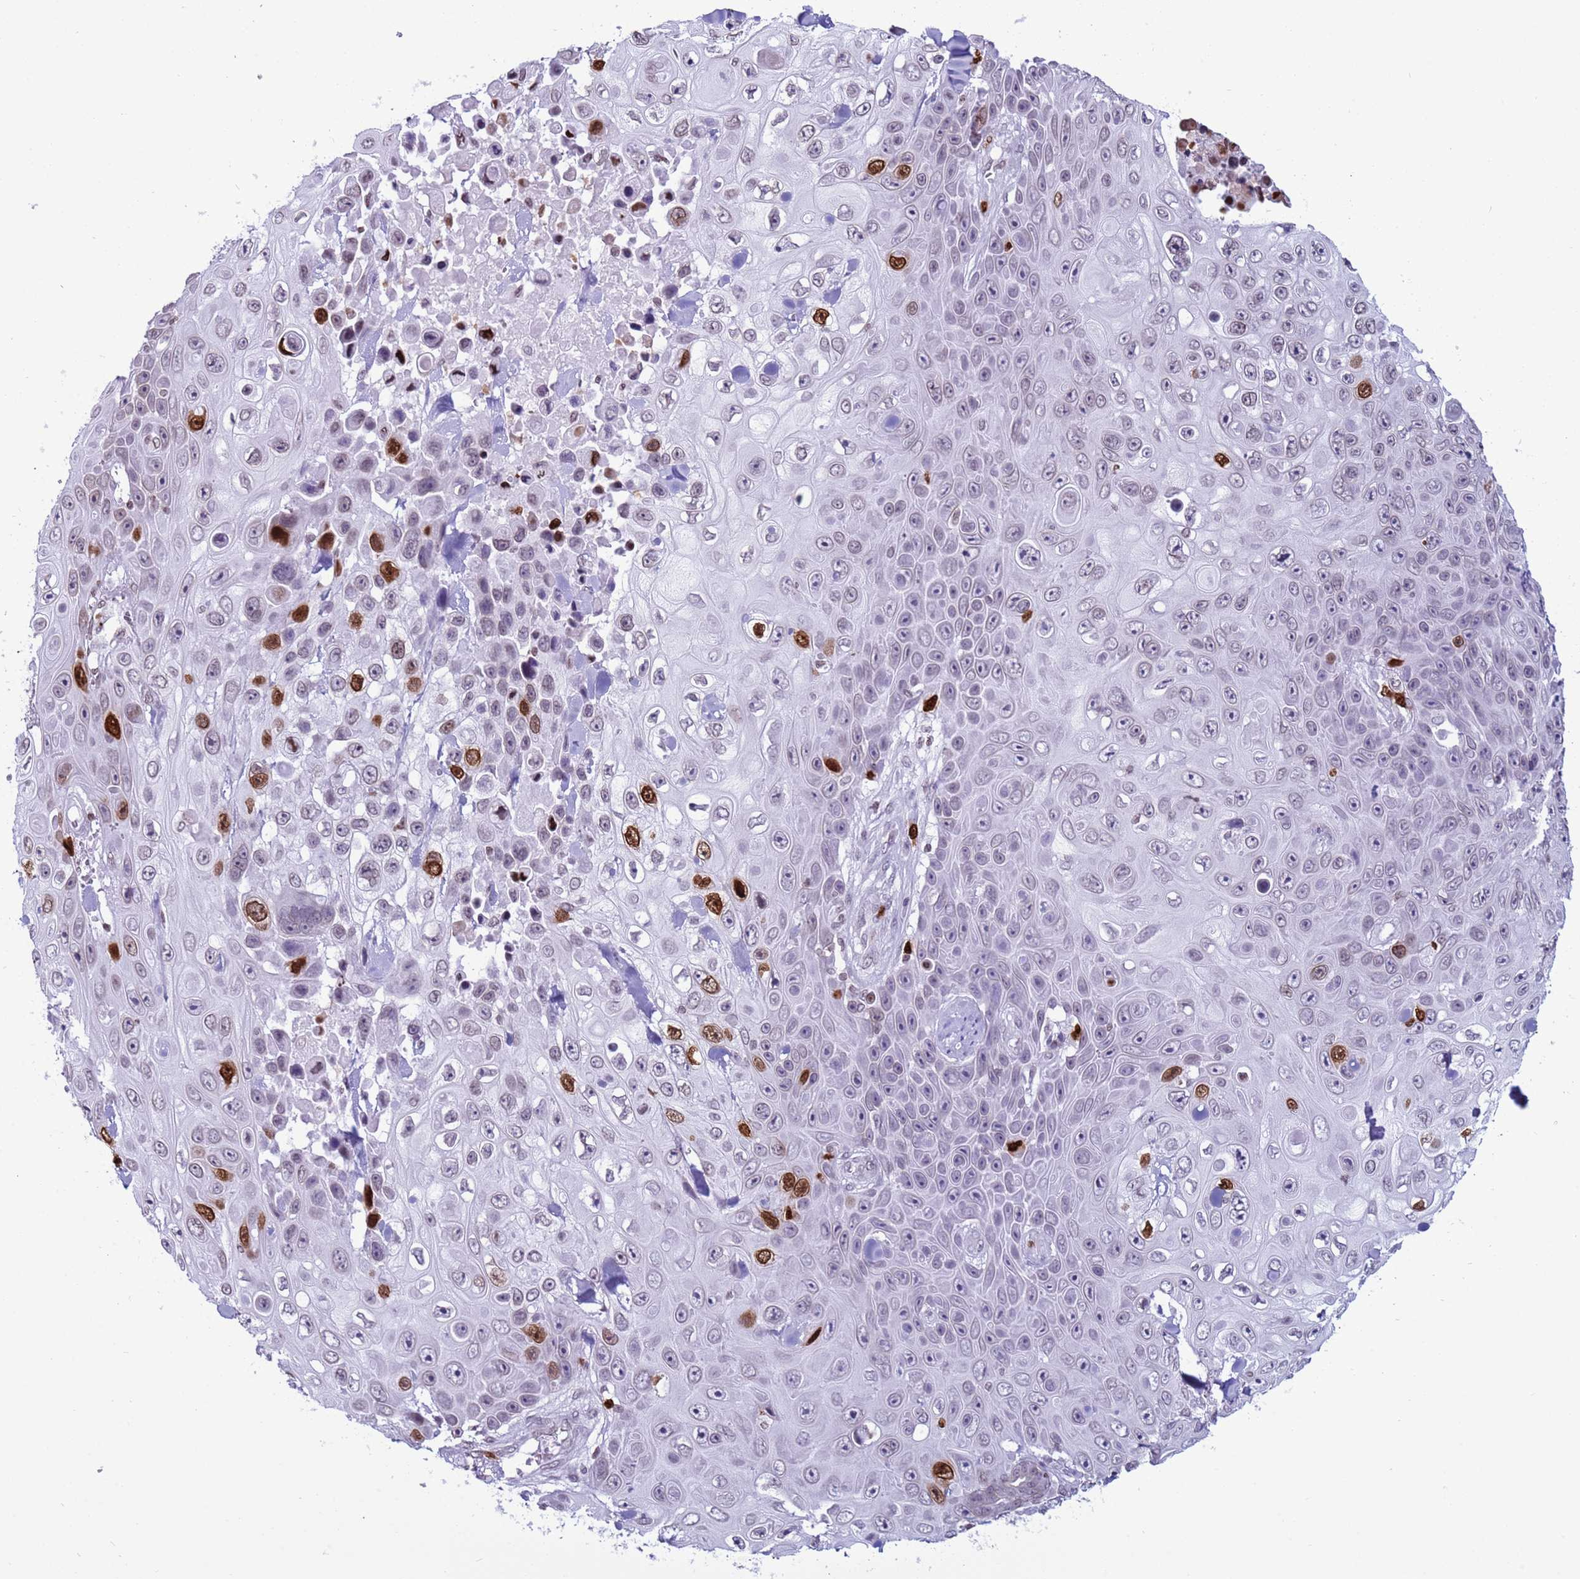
{"staining": {"intensity": "strong", "quantity": "<25%", "location": "nuclear"}, "tissue": "skin cancer", "cell_type": "Tumor cells", "image_type": "cancer", "snomed": [{"axis": "morphology", "description": "Squamous cell carcinoma, NOS"}, {"axis": "topography", "description": "Skin"}], "caption": "IHC photomicrograph of neoplastic tissue: skin squamous cell carcinoma stained using IHC exhibits medium levels of strong protein expression localized specifically in the nuclear of tumor cells, appearing as a nuclear brown color.", "gene": "H4C8", "patient": {"sex": "male", "age": 82}}